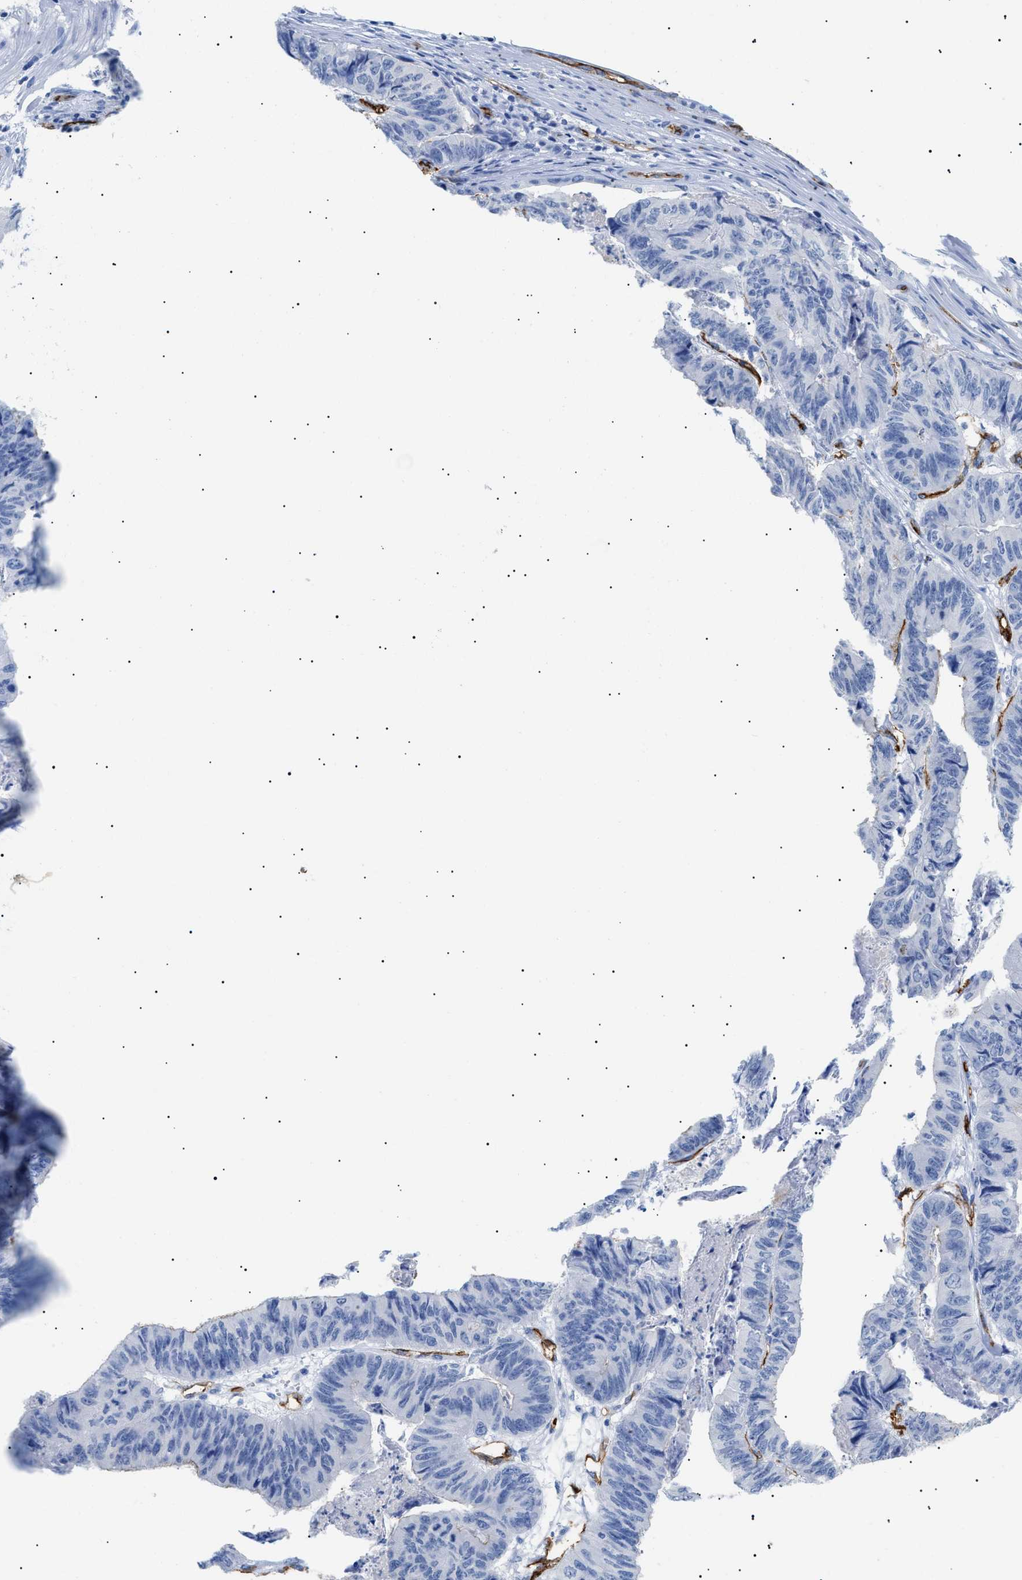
{"staining": {"intensity": "negative", "quantity": "none", "location": "none"}, "tissue": "stomach cancer", "cell_type": "Tumor cells", "image_type": "cancer", "snomed": [{"axis": "morphology", "description": "Adenocarcinoma, NOS"}, {"axis": "topography", "description": "Stomach, lower"}], "caption": "A micrograph of human stomach cancer (adenocarcinoma) is negative for staining in tumor cells.", "gene": "PODXL", "patient": {"sex": "male", "age": 77}}